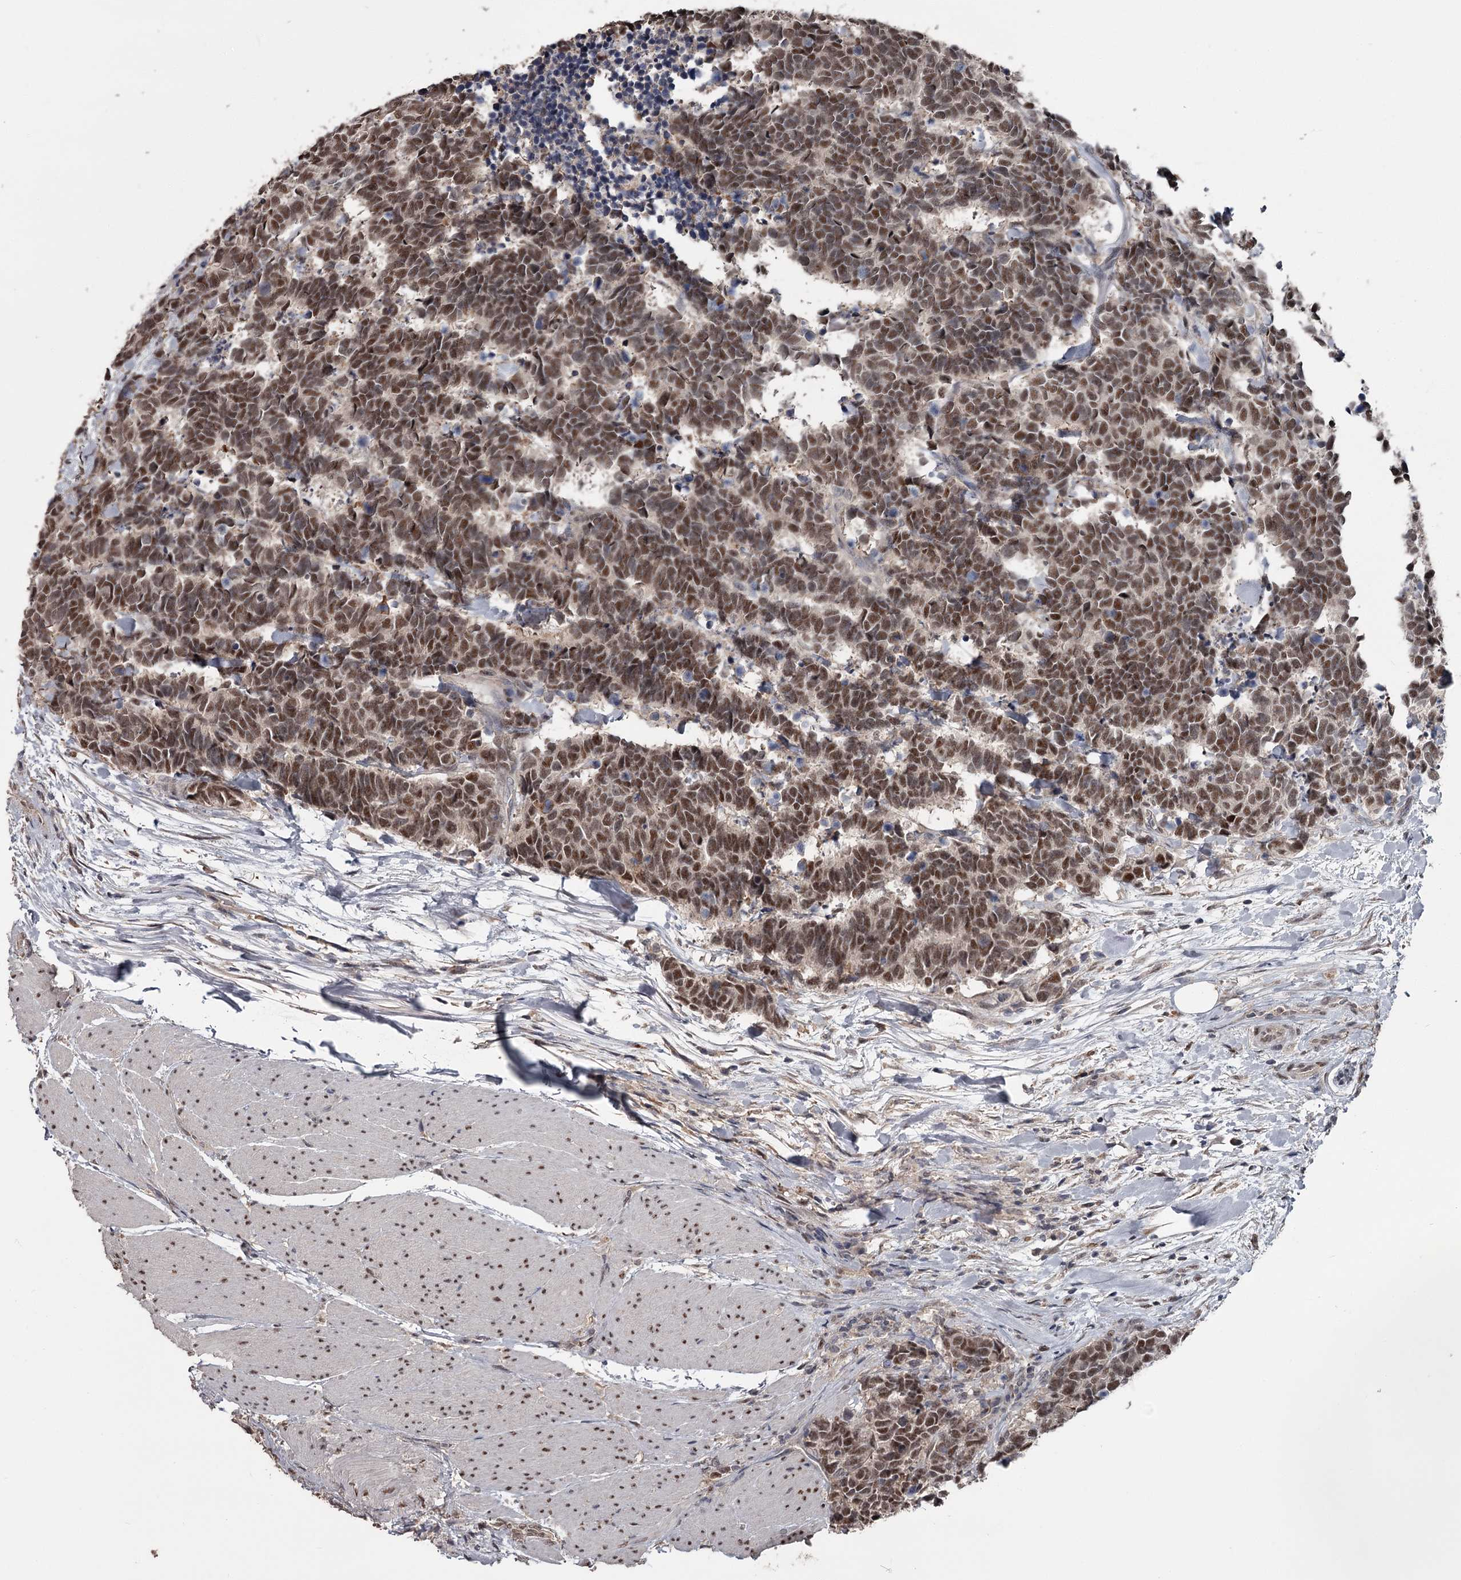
{"staining": {"intensity": "moderate", "quantity": ">75%", "location": "nuclear"}, "tissue": "carcinoid", "cell_type": "Tumor cells", "image_type": "cancer", "snomed": [{"axis": "morphology", "description": "Carcinoma, NOS"}, {"axis": "morphology", "description": "Carcinoid, malignant, NOS"}, {"axis": "topography", "description": "Urinary bladder"}], "caption": "High-power microscopy captured an IHC histopathology image of carcinoma, revealing moderate nuclear positivity in approximately >75% of tumor cells. Using DAB (3,3'-diaminobenzidine) (brown) and hematoxylin (blue) stains, captured at high magnification using brightfield microscopy.", "gene": "PRPF40B", "patient": {"sex": "male", "age": 57}}